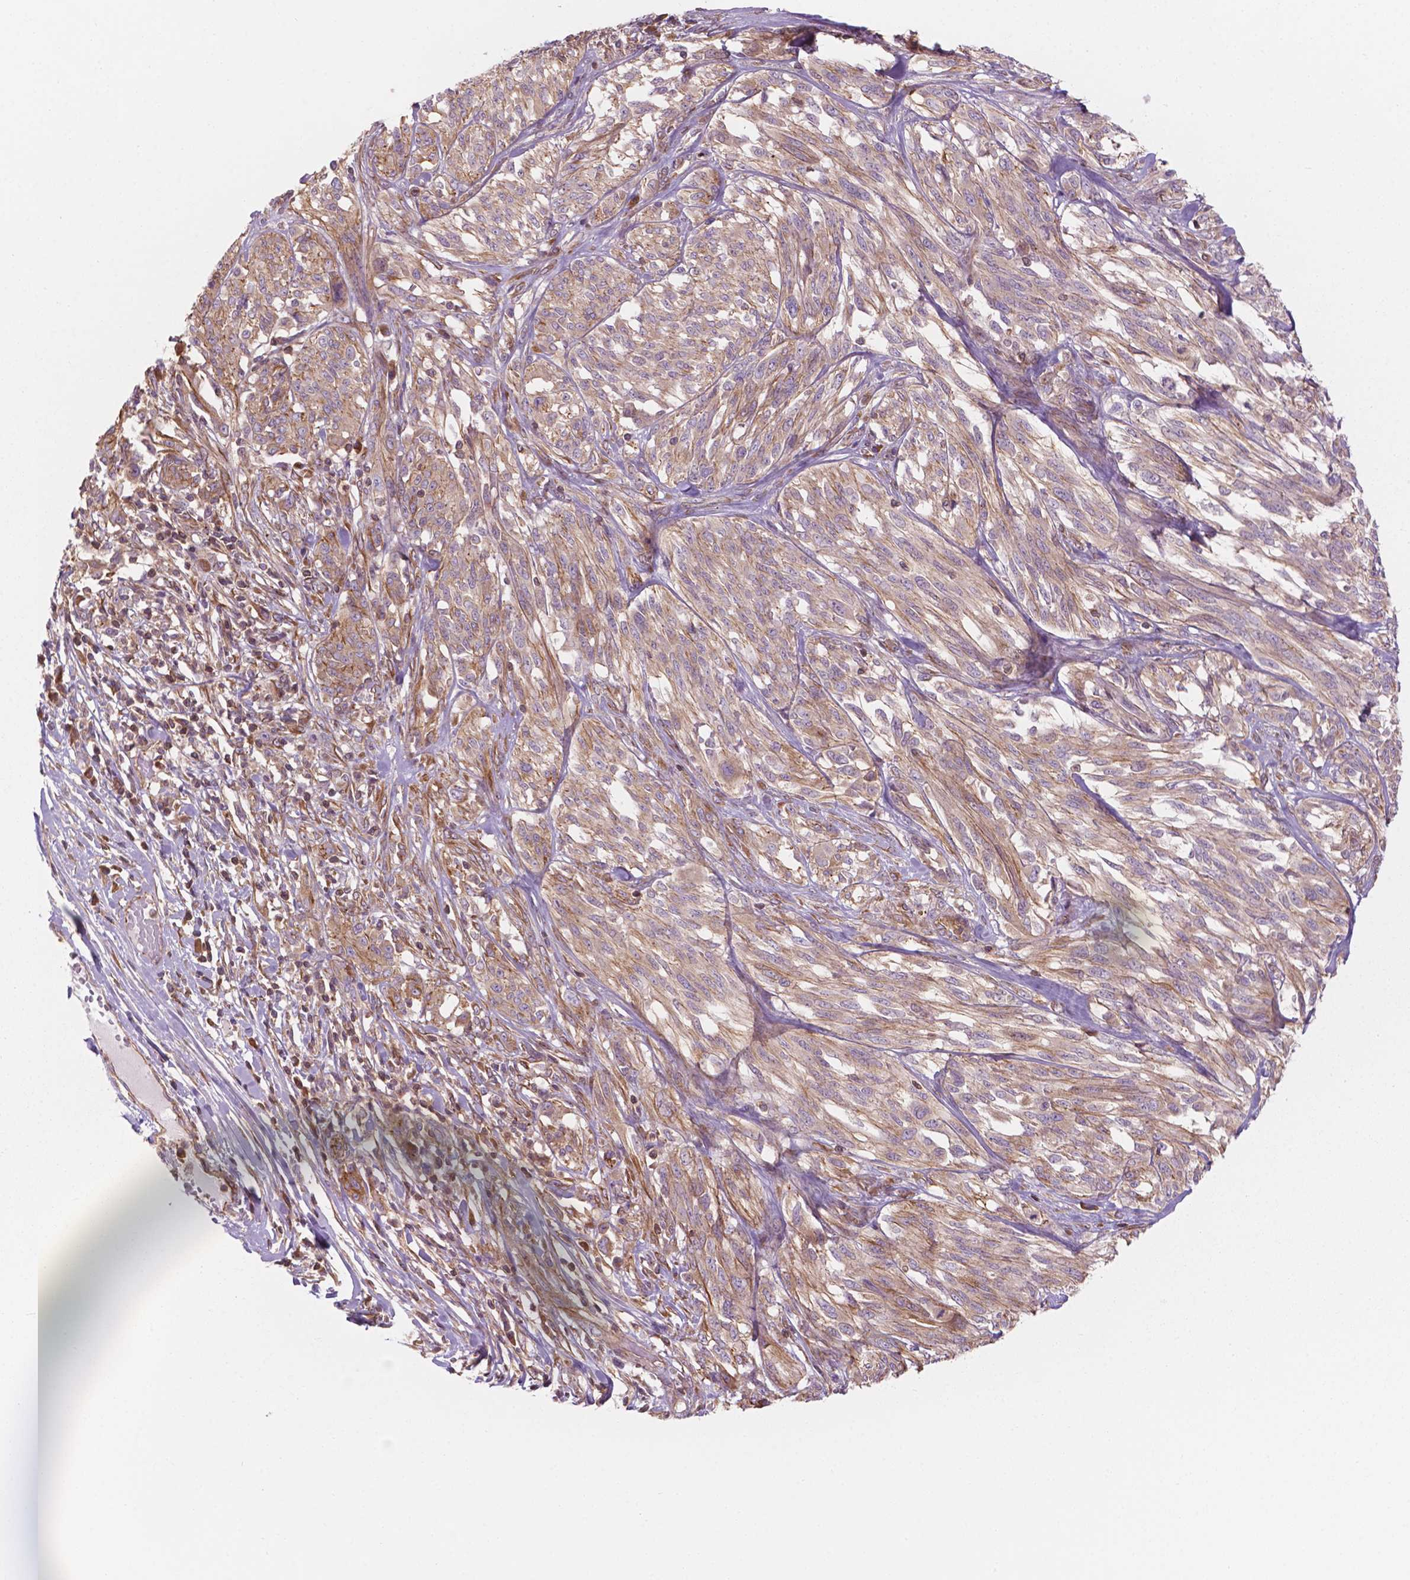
{"staining": {"intensity": "moderate", "quantity": "25%-75%", "location": "cytoplasmic/membranous"}, "tissue": "melanoma", "cell_type": "Tumor cells", "image_type": "cancer", "snomed": [{"axis": "morphology", "description": "Malignant melanoma, NOS"}, {"axis": "topography", "description": "Skin"}], "caption": "Brown immunohistochemical staining in malignant melanoma exhibits moderate cytoplasmic/membranous expression in approximately 25%-75% of tumor cells.", "gene": "SURF4", "patient": {"sex": "female", "age": 91}}